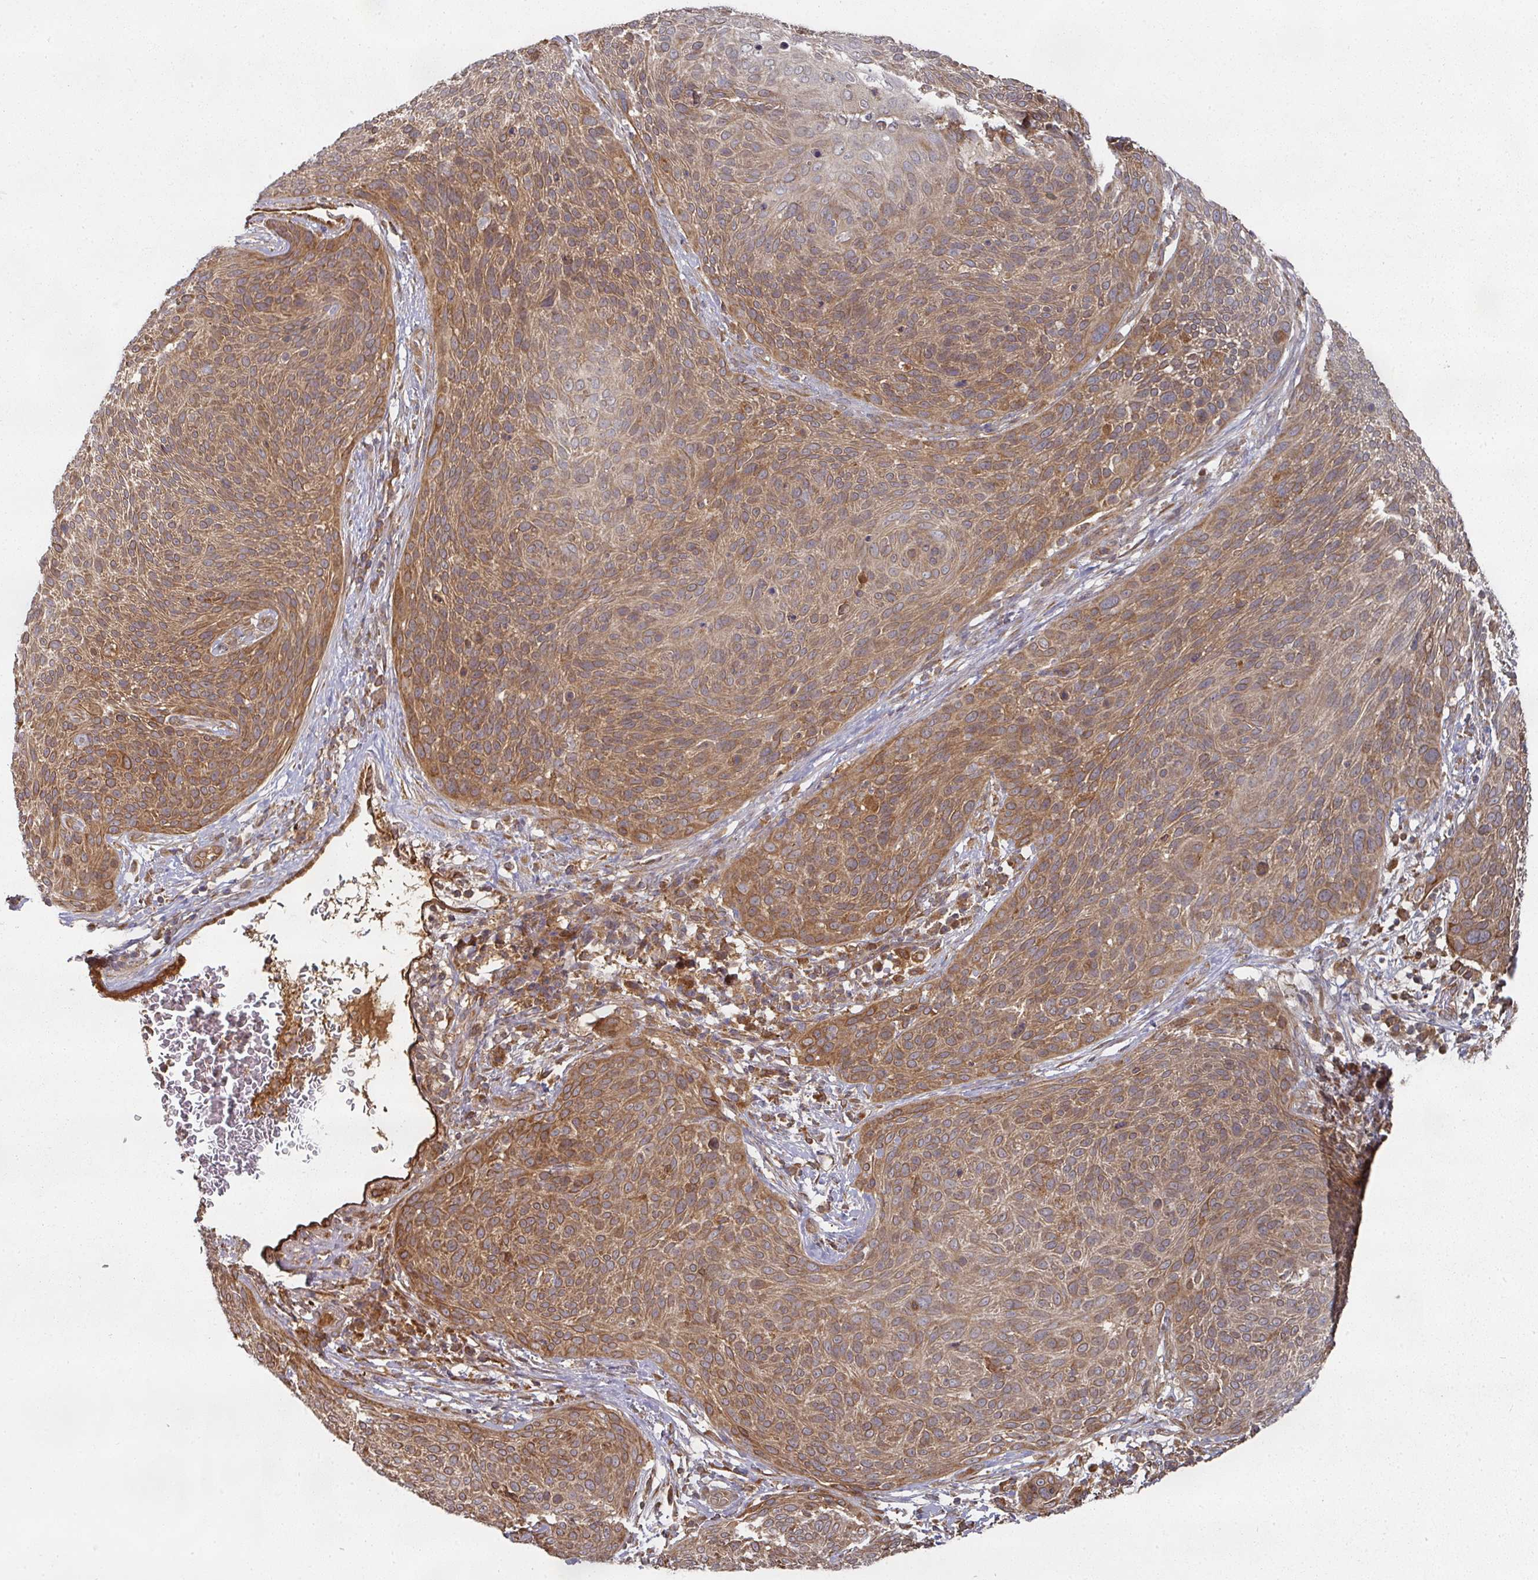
{"staining": {"intensity": "moderate", "quantity": ">75%", "location": "cytoplasmic/membranous"}, "tissue": "cervical cancer", "cell_type": "Tumor cells", "image_type": "cancer", "snomed": [{"axis": "morphology", "description": "Squamous cell carcinoma, NOS"}, {"axis": "topography", "description": "Cervix"}], "caption": "Immunohistochemistry of human cervical cancer (squamous cell carcinoma) displays medium levels of moderate cytoplasmic/membranous expression in approximately >75% of tumor cells. (IHC, brightfield microscopy, high magnification).", "gene": "CEP95", "patient": {"sex": "female", "age": 31}}